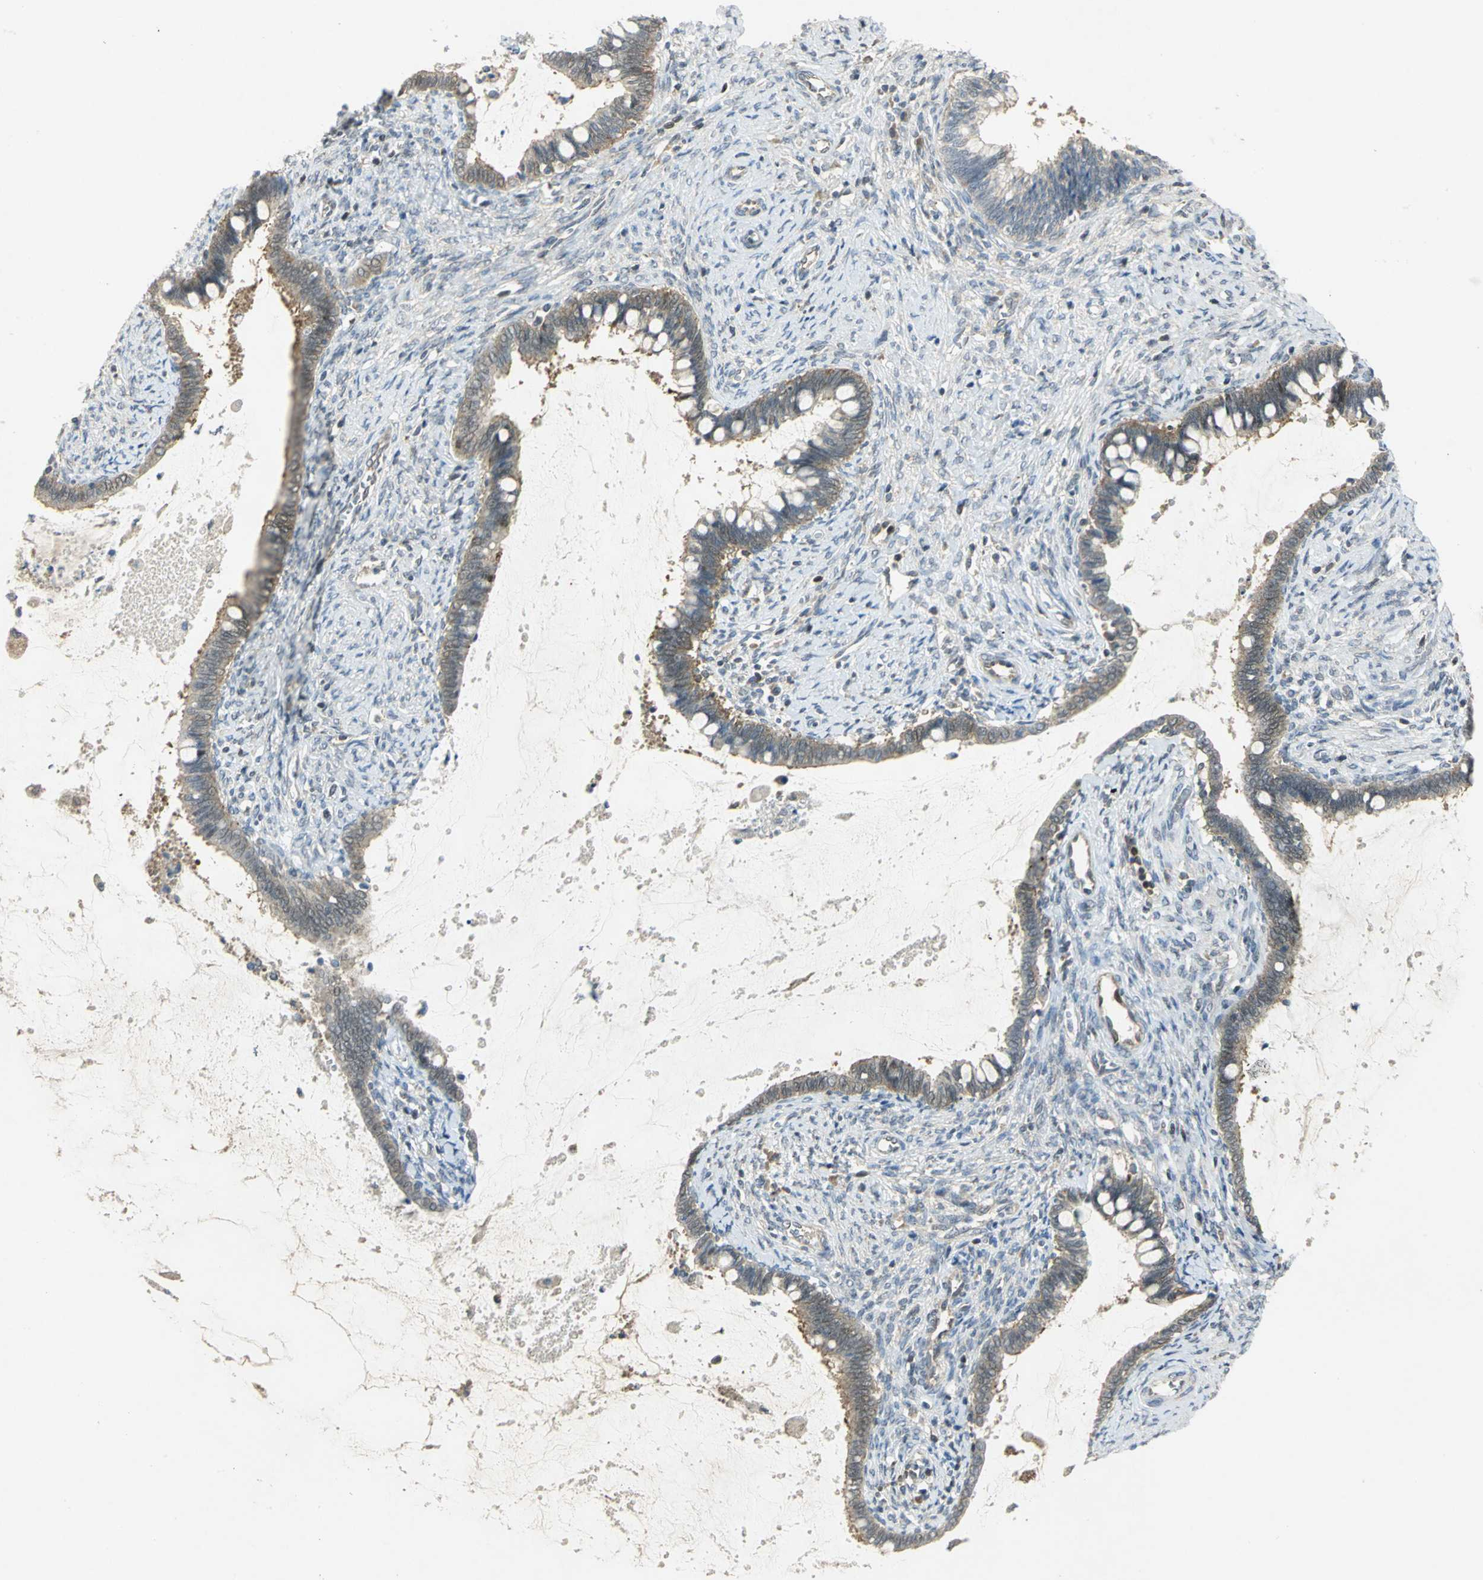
{"staining": {"intensity": "weak", "quantity": "25%-75%", "location": "cytoplasmic/membranous"}, "tissue": "cervical cancer", "cell_type": "Tumor cells", "image_type": "cancer", "snomed": [{"axis": "morphology", "description": "Adenocarcinoma, NOS"}, {"axis": "topography", "description": "Cervix"}], "caption": "Weak cytoplasmic/membranous expression for a protein is seen in about 25%-75% of tumor cells of adenocarcinoma (cervical) using IHC.", "gene": "PPIA", "patient": {"sex": "female", "age": 44}}